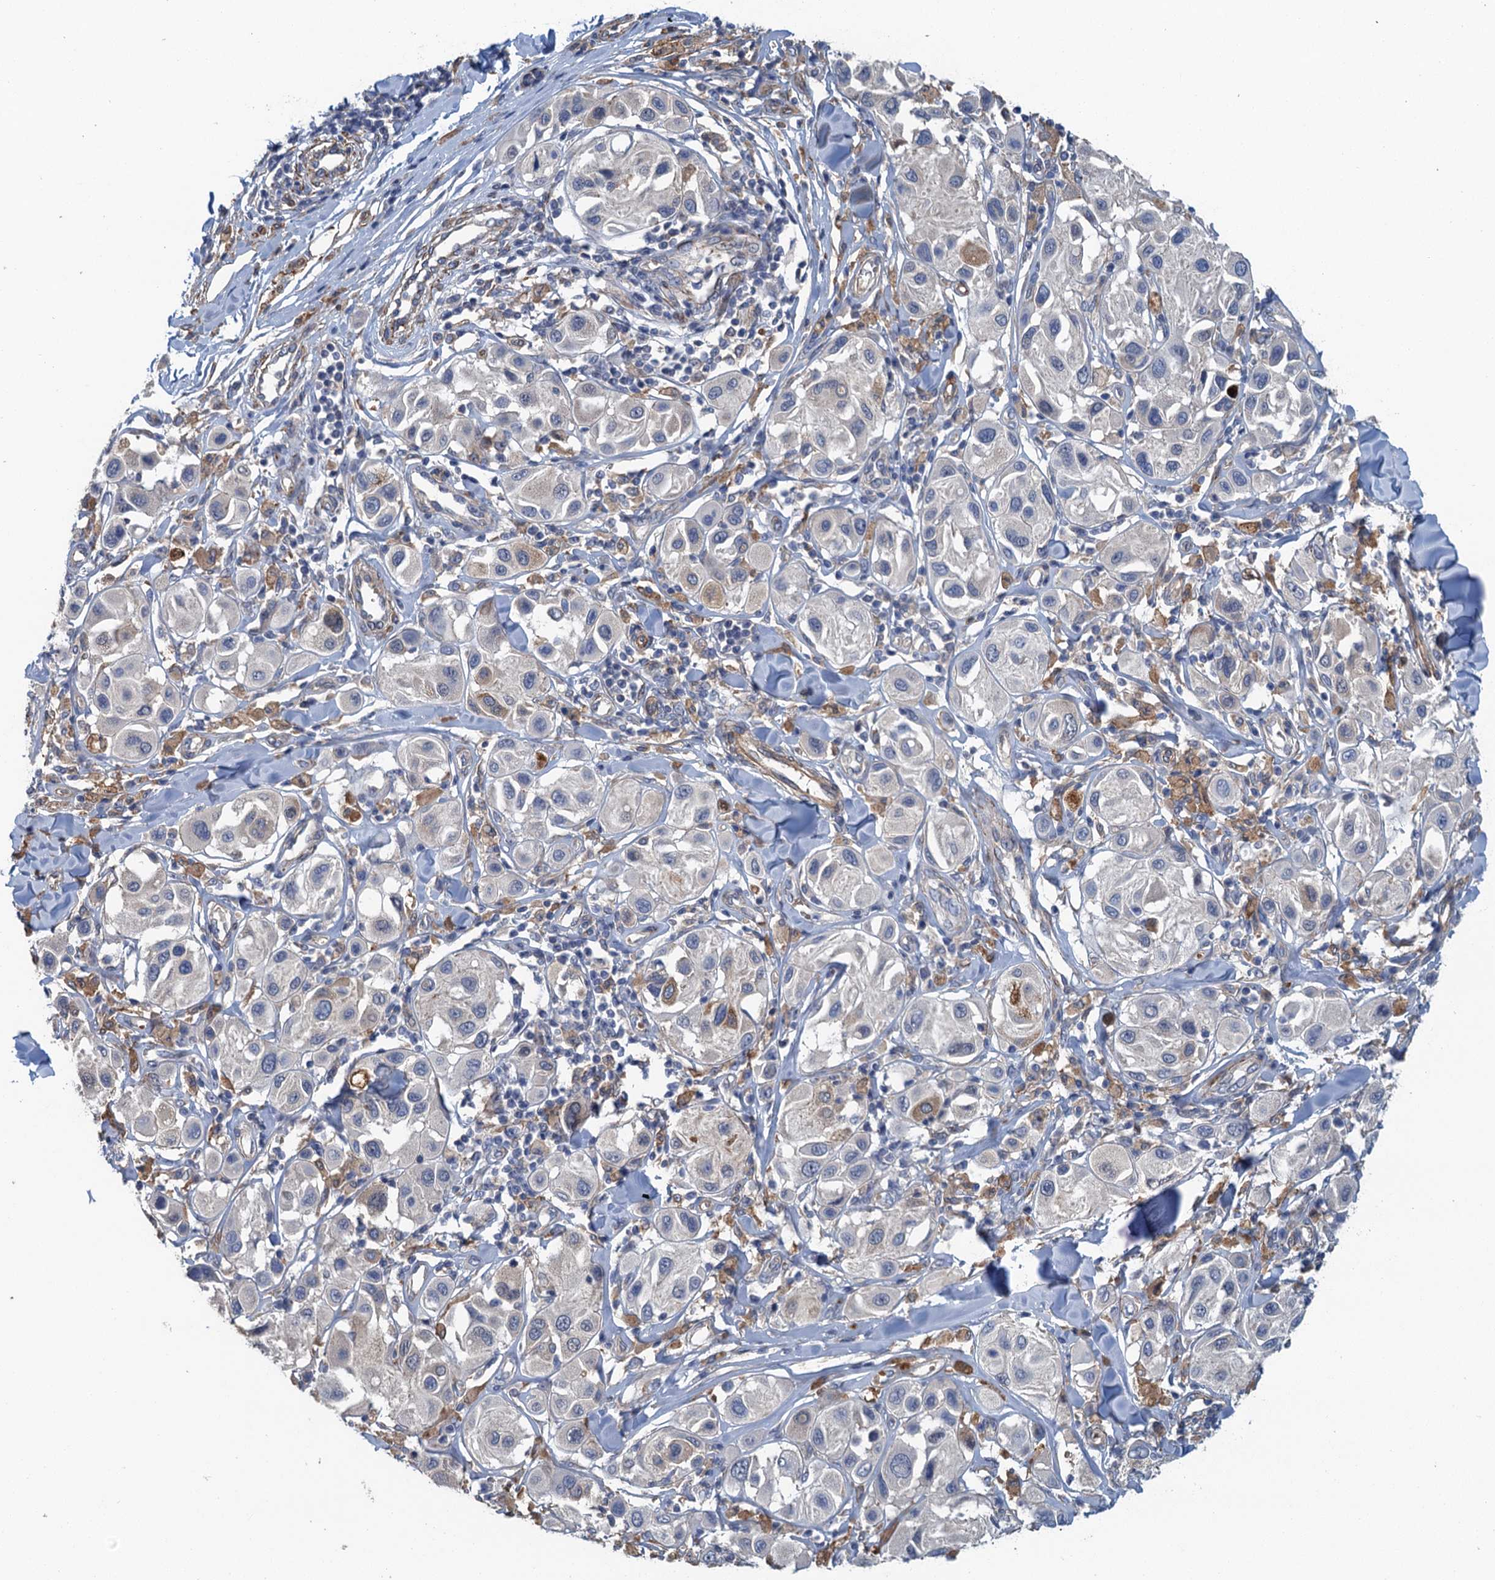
{"staining": {"intensity": "negative", "quantity": "none", "location": "none"}, "tissue": "melanoma", "cell_type": "Tumor cells", "image_type": "cancer", "snomed": [{"axis": "morphology", "description": "Malignant melanoma, Metastatic site"}, {"axis": "topography", "description": "Skin"}], "caption": "The IHC photomicrograph has no significant staining in tumor cells of malignant melanoma (metastatic site) tissue.", "gene": "RSAD2", "patient": {"sex": "male", "age": 41}}